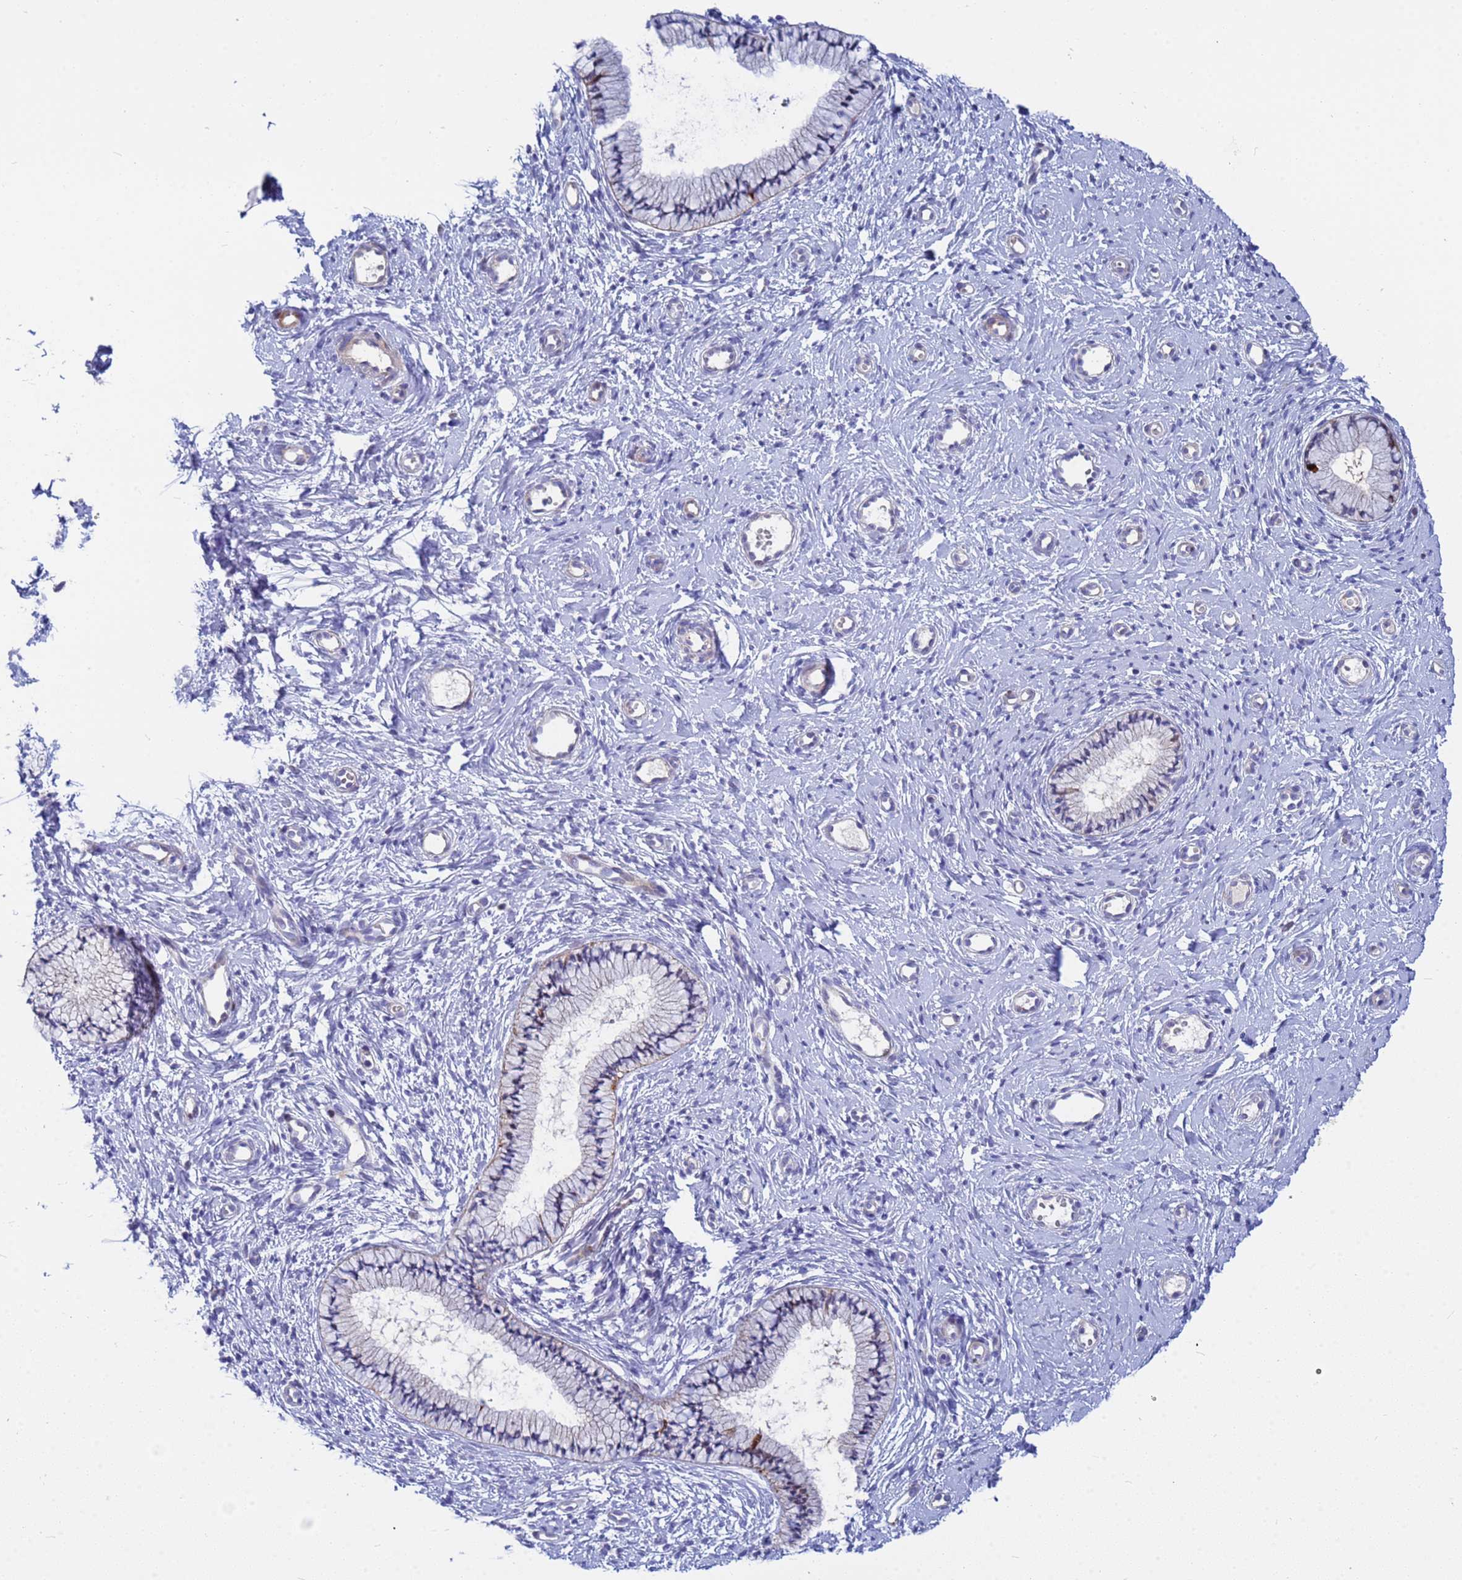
{"staining": {"intensity": "moderate", "quantity": "<25%", "location": "cytoplasmic/membranous"}, "tissue": "cervix", "cell_type": "Glandular cells", "image_type": "normal", "snomed": [{"axis": "morphology", "description": "Normal tissue, NOS"}, {"axis": "topography", "description": "Cervix"}], "caption": "Glandular cells exhibit low levels of moderate cytoplasmic/membranous staining in approximately <25% of cells in benign human cervix. The protein of interest is stained brown, and the nuclei are stained in blue (DAB IHC with brightfield microscopy, high magnification).", "gene": "PPP6R1", "patient": {"sex": "female", "age": 57}}